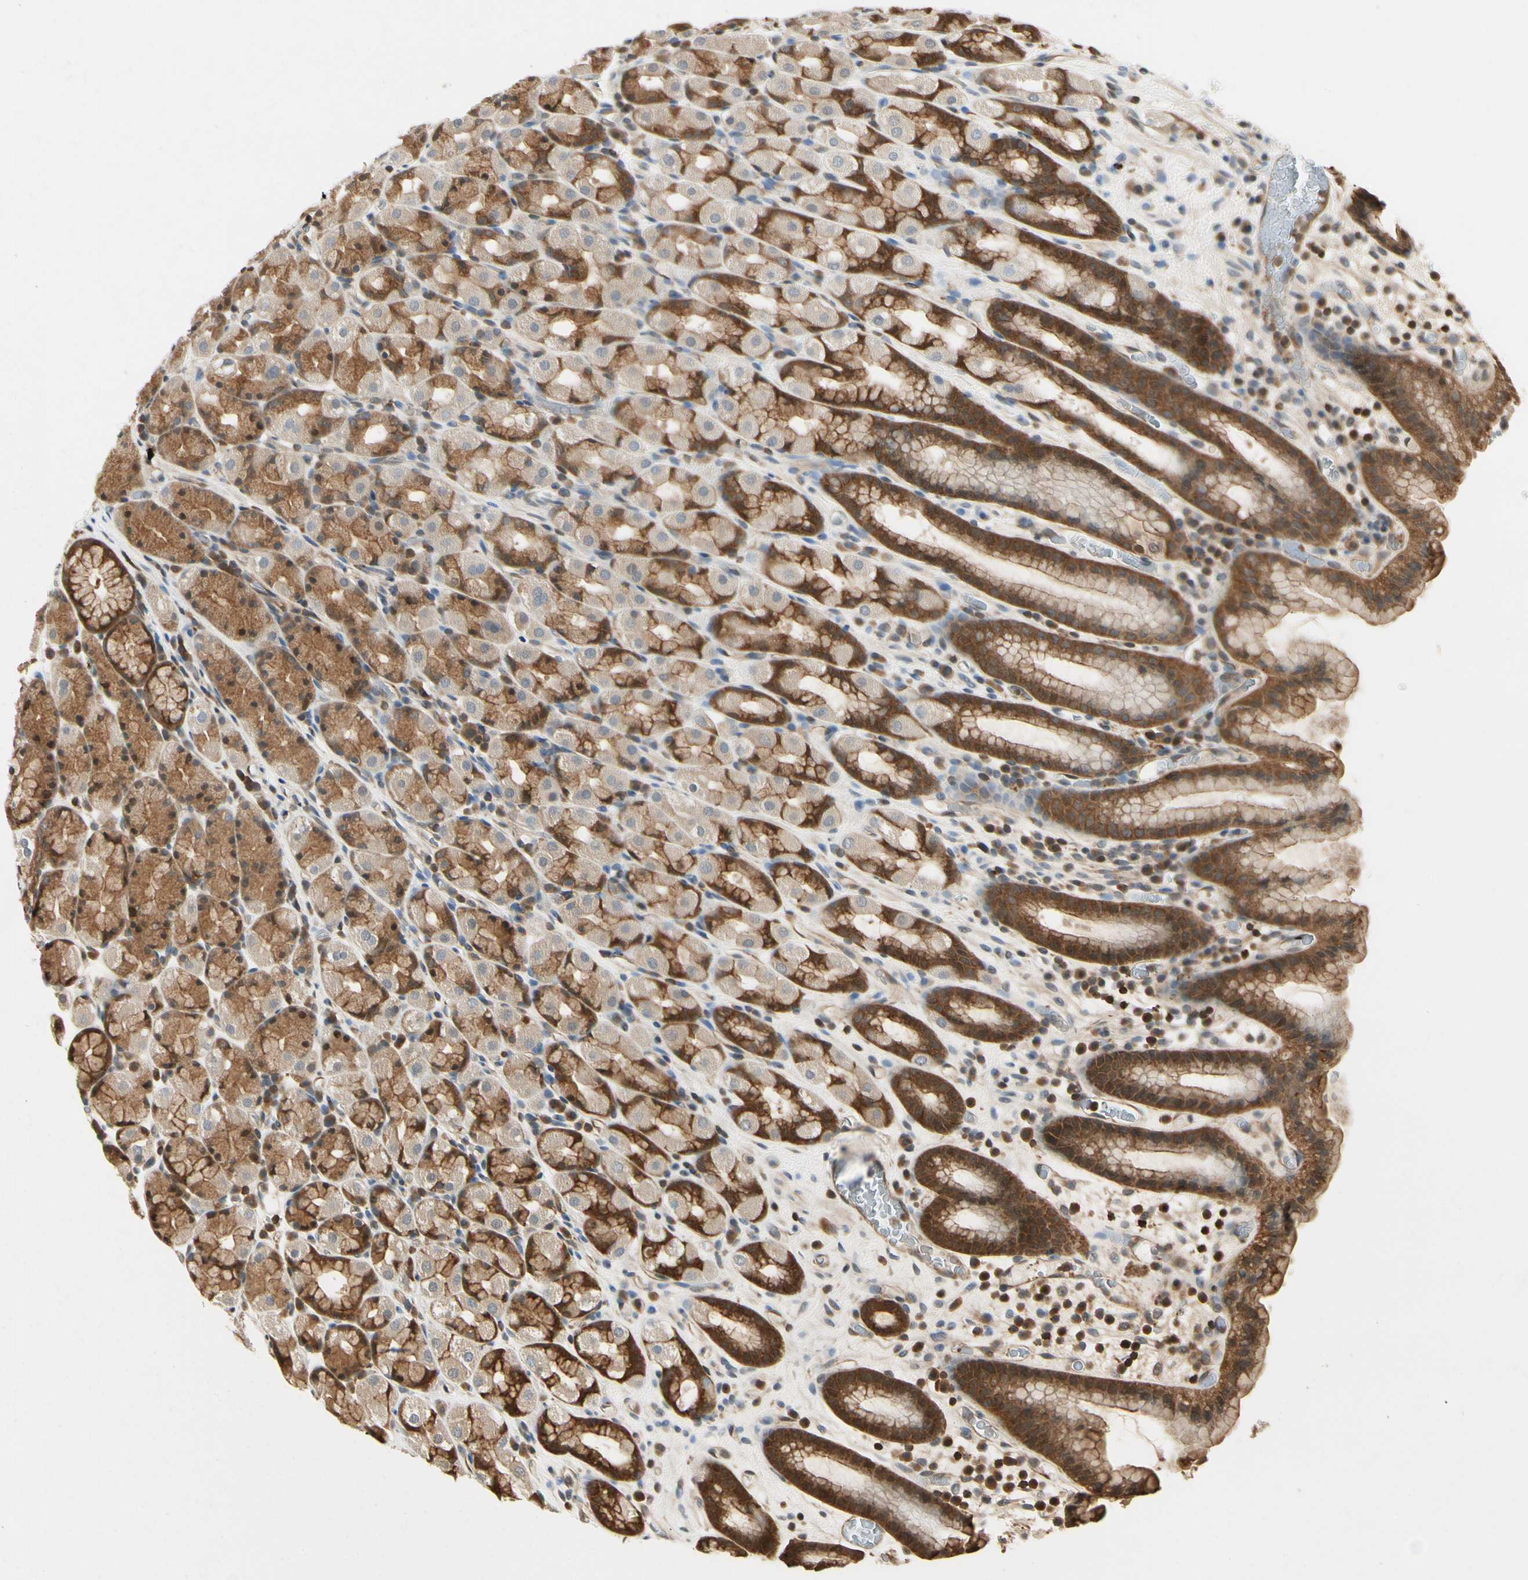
{"staining": {"intensity": "moderate", "quantity": ">75%", "location": "cytoplasmic/membranous,nuclear"}, "tissue": "stomach", "cell_type": "Glandular cells", "image_type": "normal", "snomed": [{"axis": "morphology", "description": "Normal tissue, NOS"}, {"axis": "topography", "description": "Stomach, upper"}], "caption": "Immunohistochemistry micrograph of benign stomach: human stomach stained using immunohistochemistry (IHC) exhibits medium levels of moderate protein expression localized specifically in the cytoplasmic/membranous,nuclear of glandular cells, appearing as a cytoplasmic/membranous,nuclear brown color.", "gene": "YWHAB", "patient": {"sex": "male", "age": 68}}